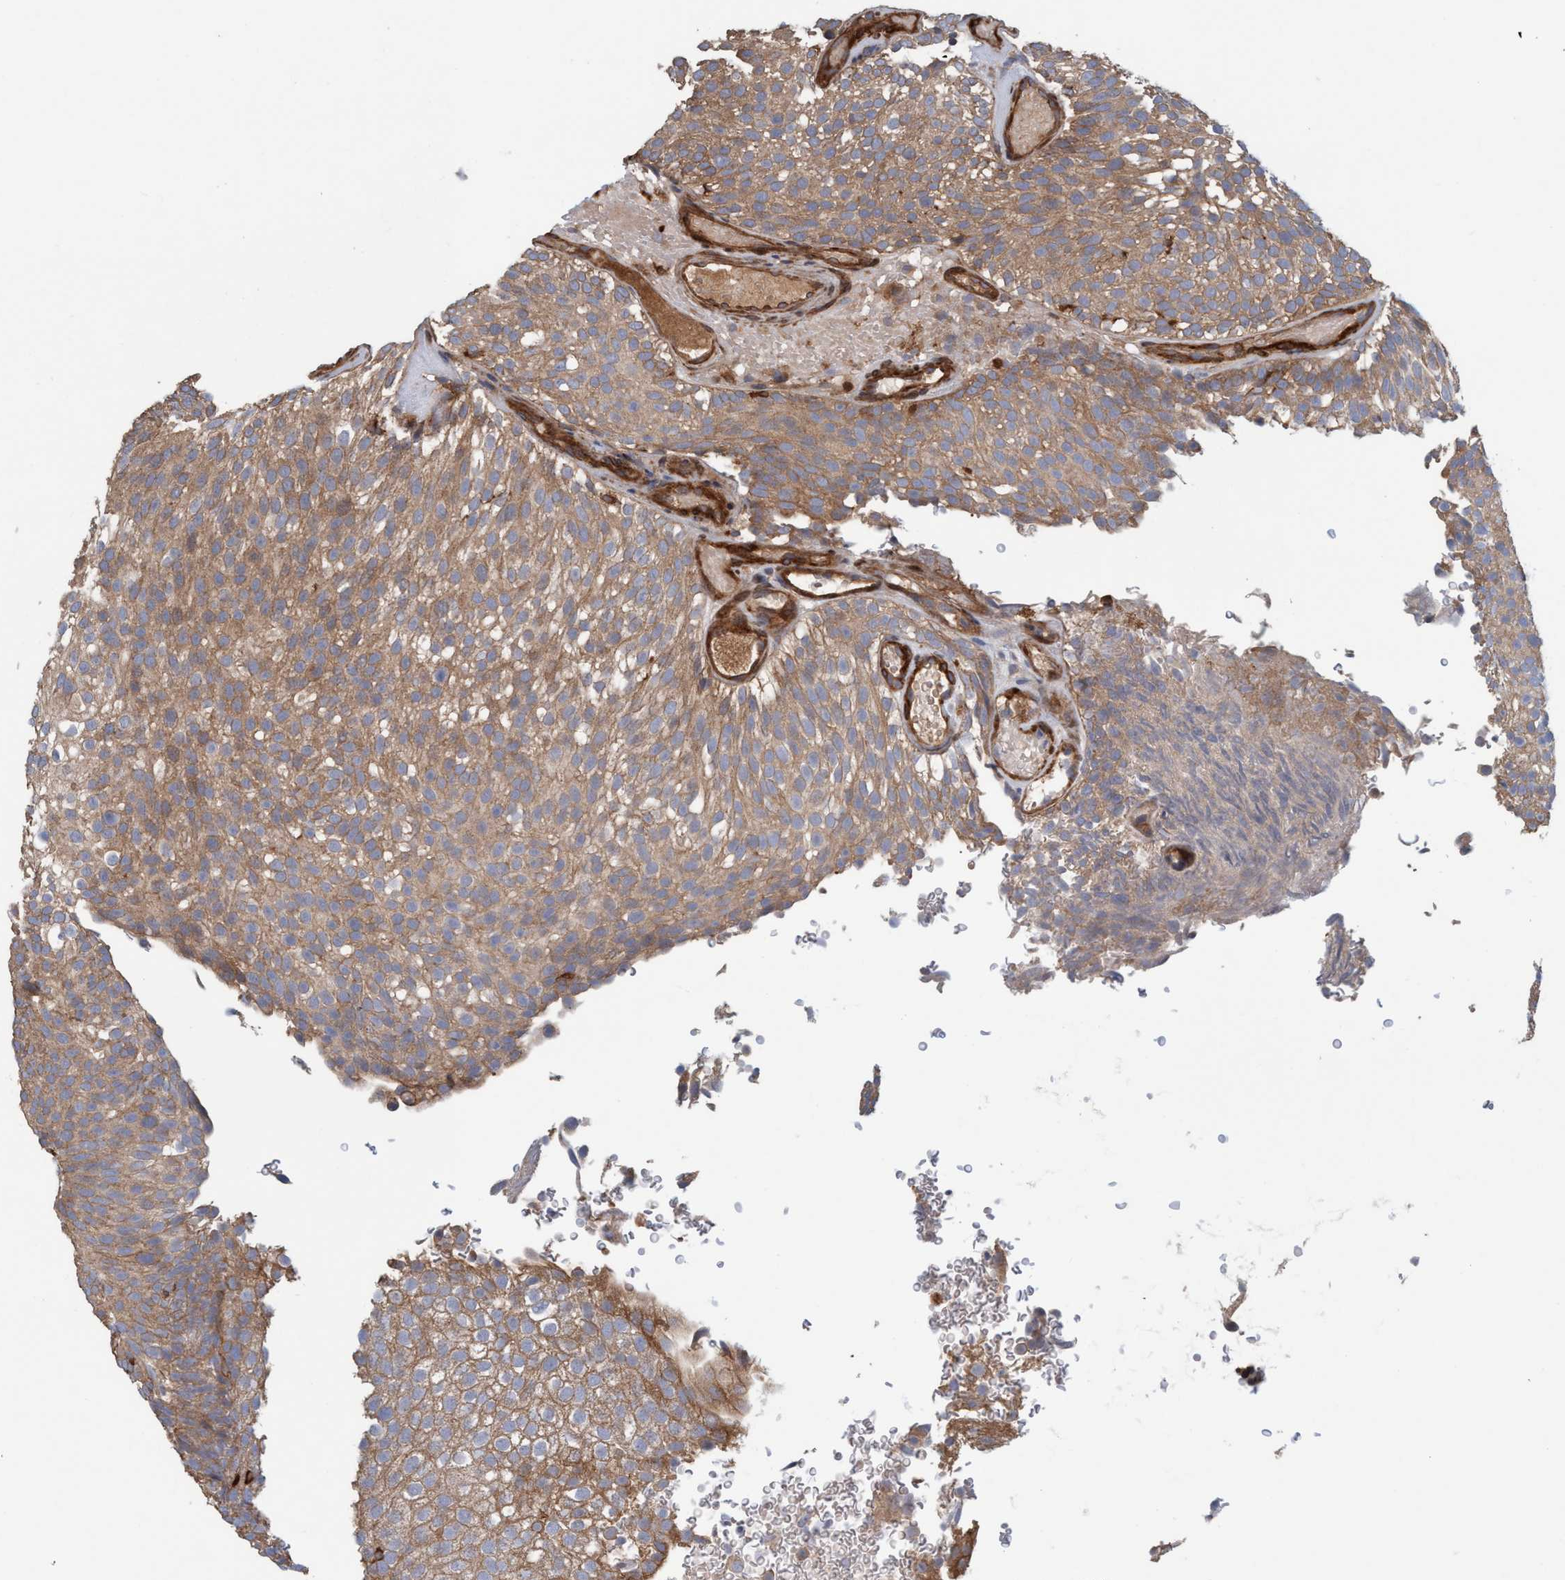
{"staining": {"intensity": "moderate", "quantity": ">75%", "location": "cytoplasmic/membranous"}, "tissue": "urothelial cancer", "cell_type": "Tumor cells", "image_type": "cancer", "snomed": [{"axis": "morphology", "description": "Urothelial carcinoma, Low grade"}, {"axis": "topography", "description": "Urinary bladder"}], "caption": "Immunohistochemical staining of human urothelial carcinoma (low-grade) shows medium levels of moderate cytoplasmic/membranous protein expression in approximately >75% of tumor cells.", "gene": "SPECC1", "patient": {"sex": "male", "age": 78}}